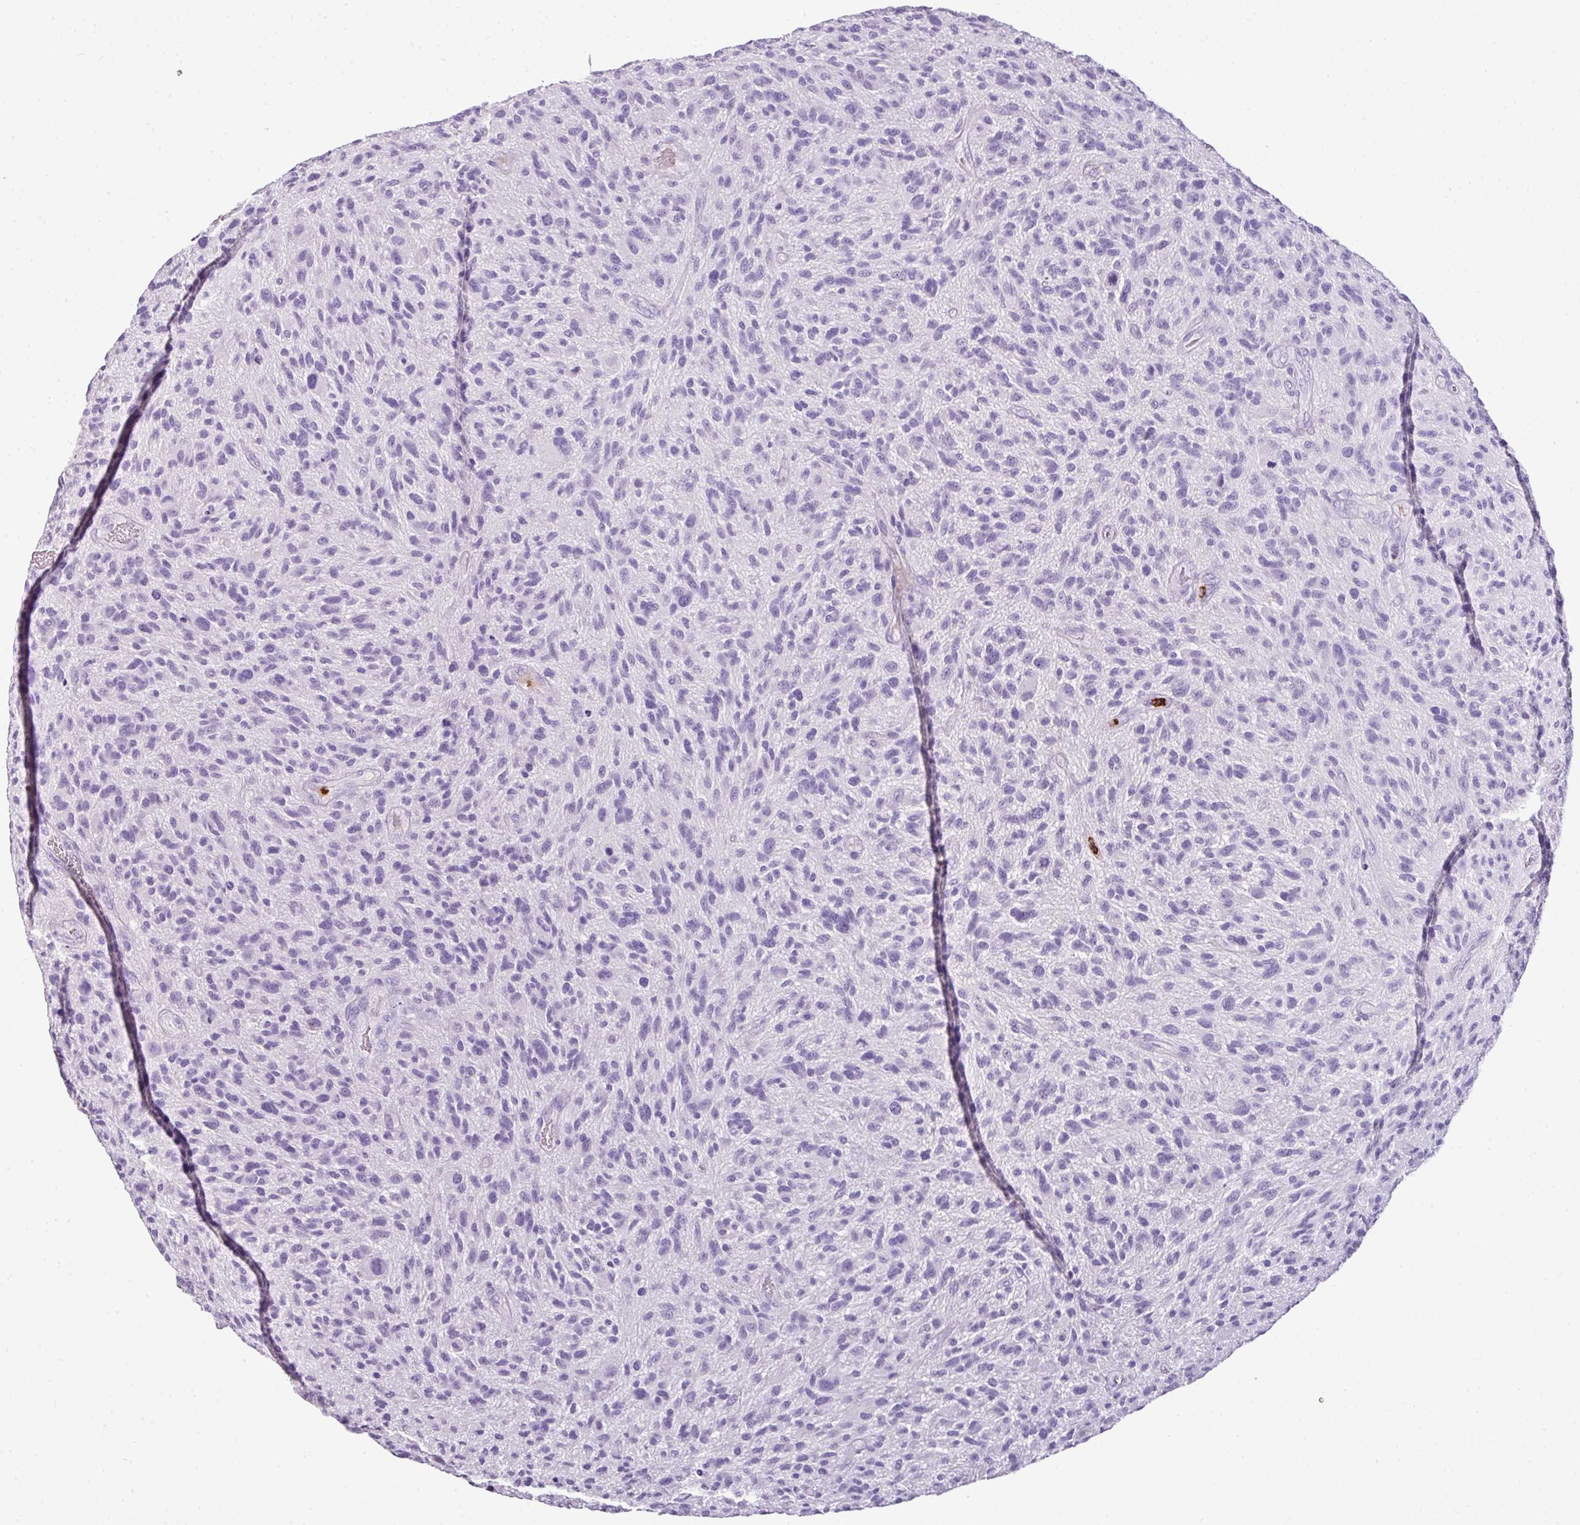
{"staining": {"intensity": "negative", "quantity": "none", "location": "none"}, "tissue": "glioma", "cell_type": "Tumor cells", "image_type": "cancer", "snomed": [{"axis": "morphology", "description": "Glioma, malignant, High grade"}, {"axis": "topography", "description": "Brain"}], "caption": "A high-resolution histopathology image shows immunohistochemistry (IHC) staining of malignant high-grade glioma, which shows no significant positivity in tumor cells.", "gene": "CTSG", "patient": {"sex": "male", "age": 47}}